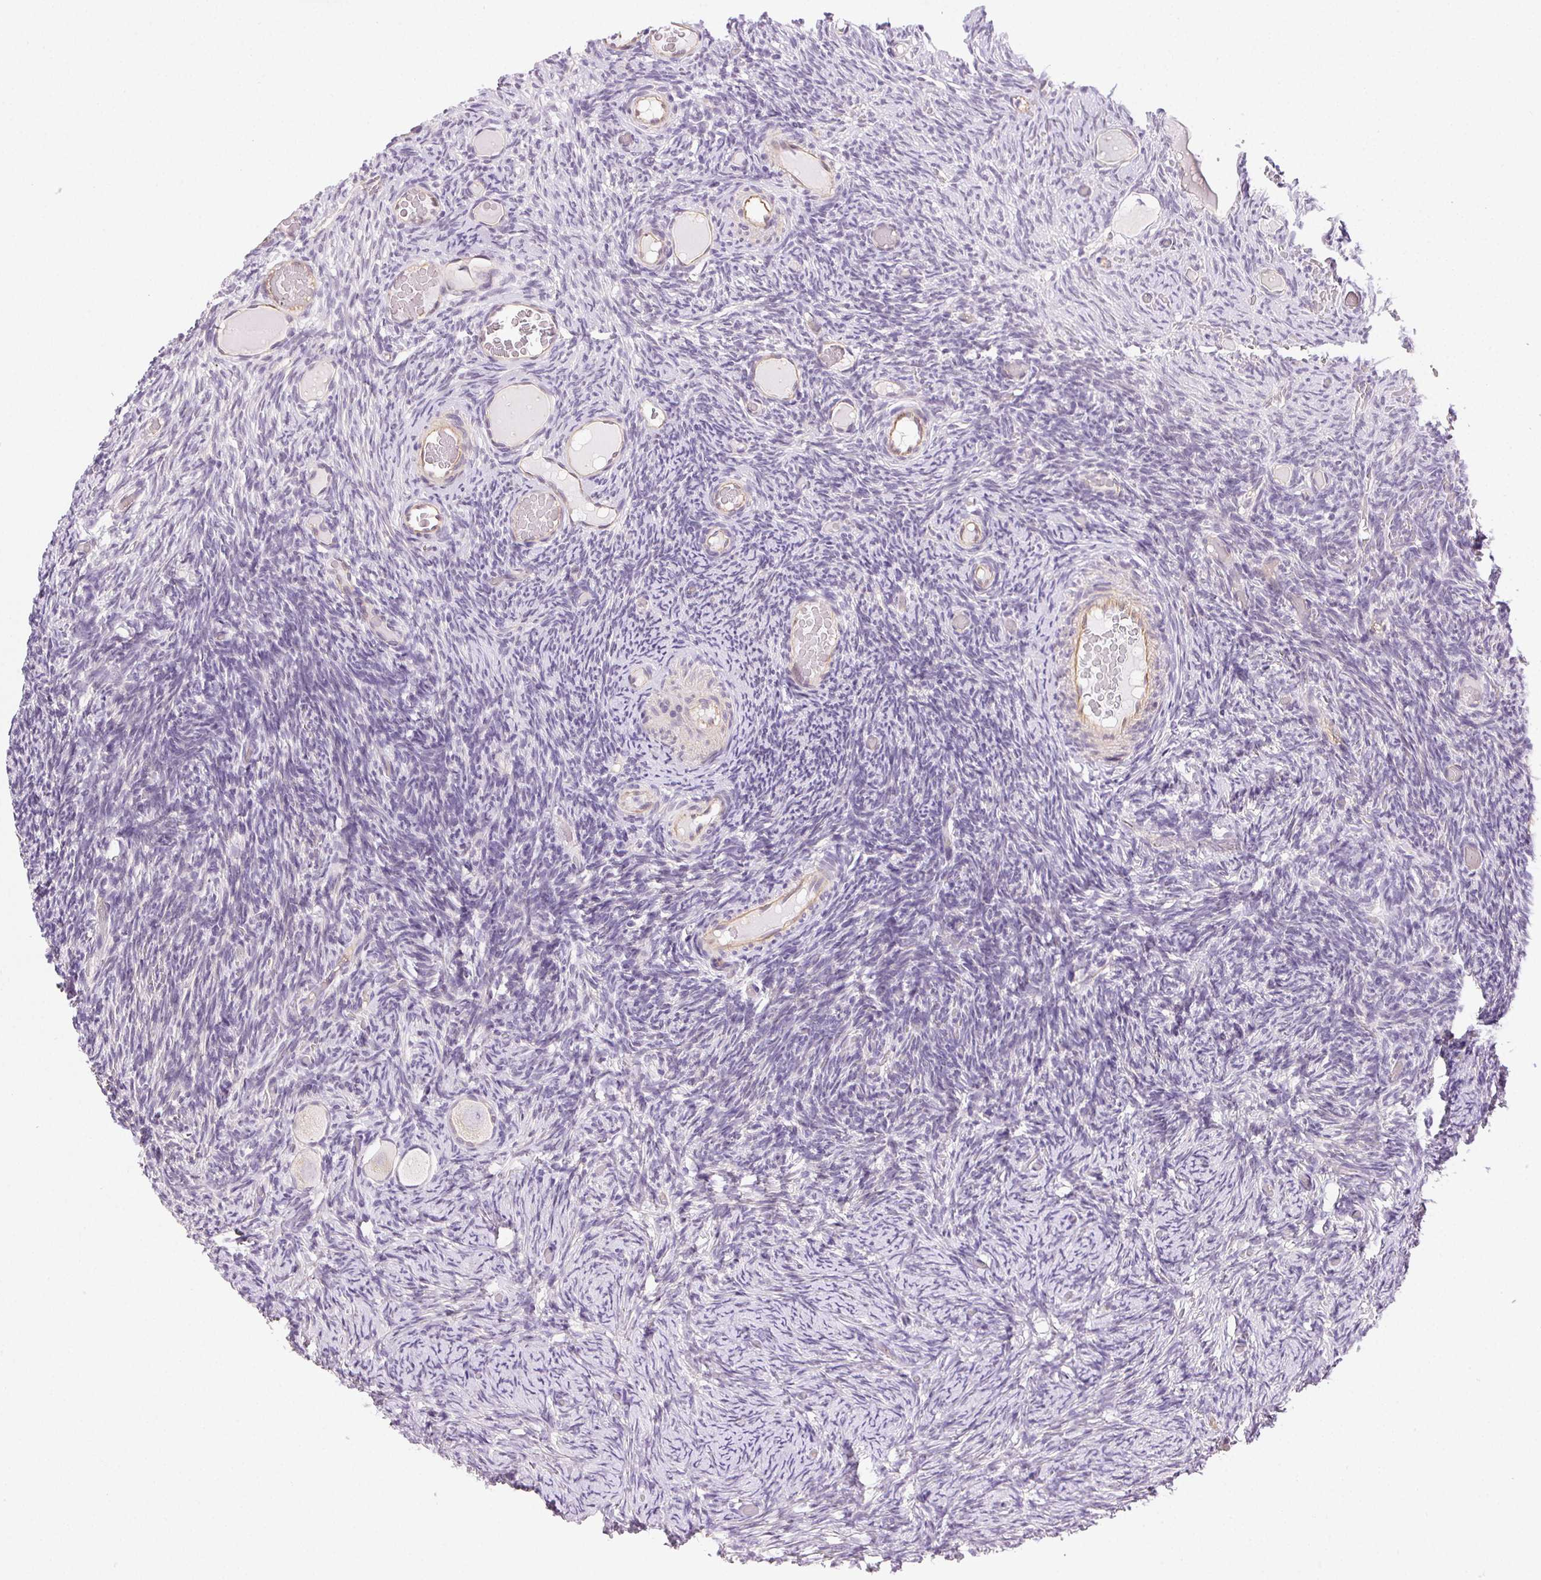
{"staining": {"intensity": "negative", "quantity": "none", "location": "none"}, "tissue": "ovary", "cell_type": "Follicle cells", "image_type": "normal", "snomed": [{"axis": "morphology", "description": "Normal tissue, NOS"}, {"axis": "topography", "description": "Ovary"}], "caption": "Follicle cells show no significant expression in benign ovary.", "gene": "CSN1S1", "patient": {"sex": "female", "age": 34}}